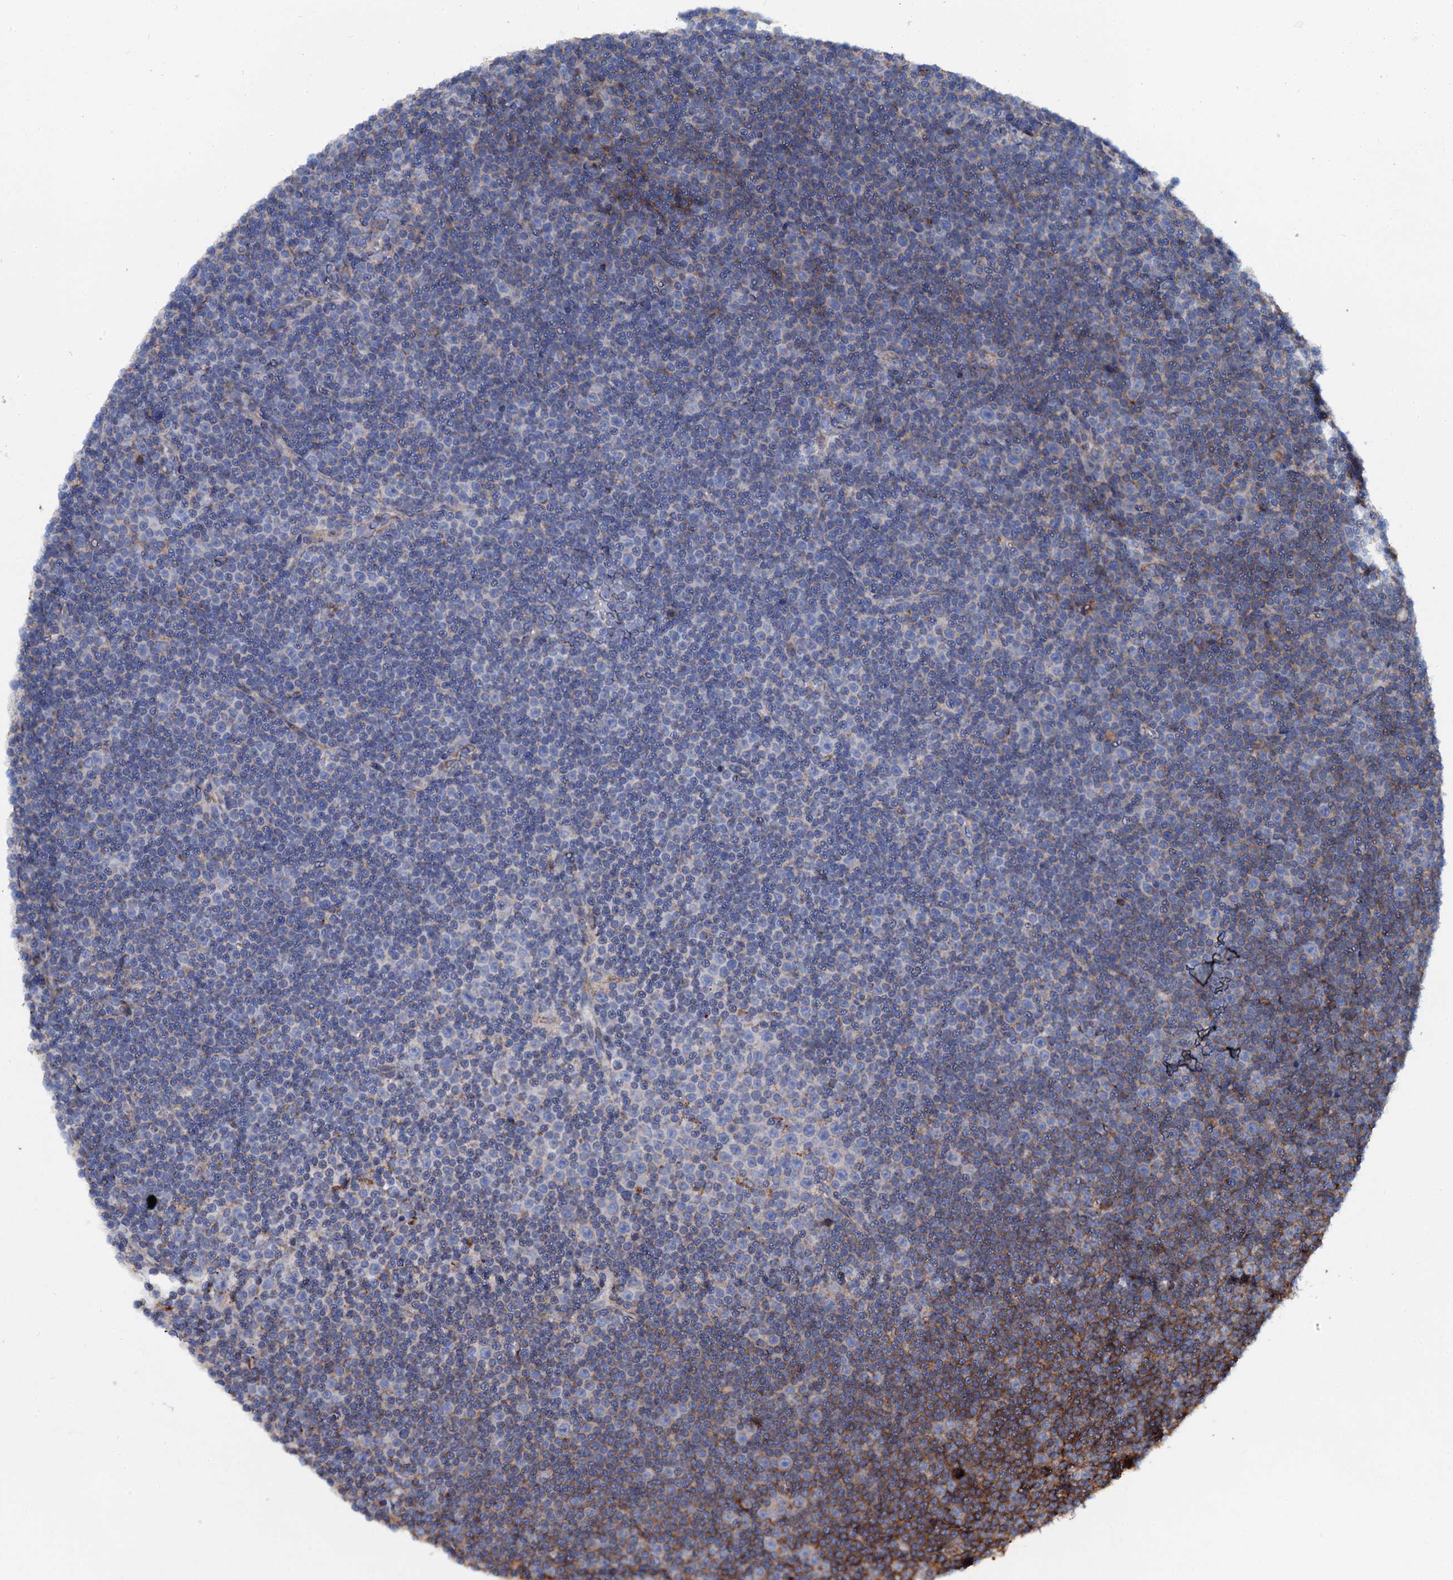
{"staining": {"intensity": "moderate", "quantity": "<25%", "location": "cytoplasmic/membranous"}, "tissue": "lymphoma", "cell_type": "Tumor cells", "image_type": "cancer", "snomed": [{"axis": "morphology", "description": "Malignant lymphoma, non-Hodgkin's type, Low grade"}, {"axis": "topography", "description": "Lymph node"}], "caption": "An image of human lymphoma stained for a protein reveals moderate cytoplasmic/membranous brown staining in tumor cells.", "gene": "INTS10", "patient": {"sex": "female", "age": 67}}